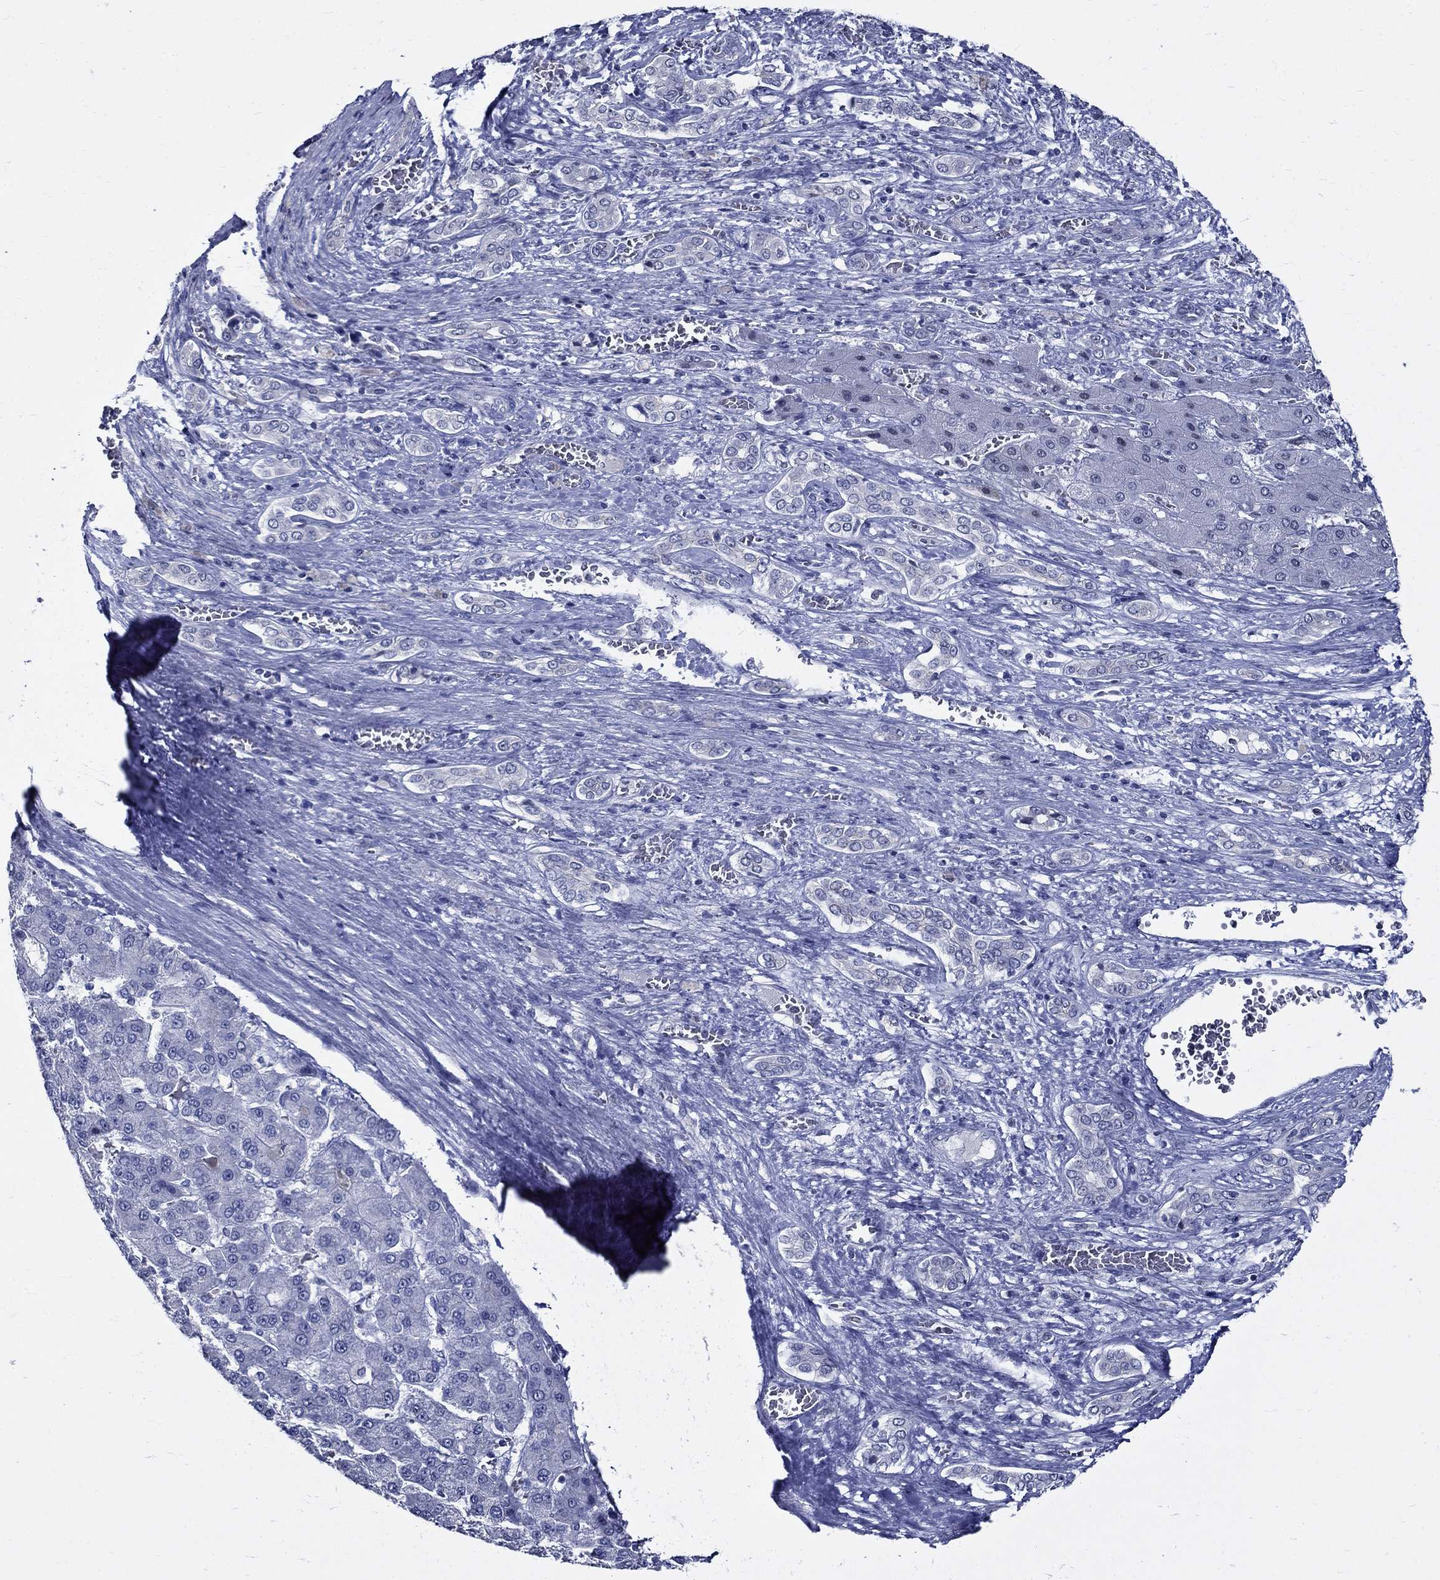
{"staining": {"intensity": "negative", "quantity": "none", "location": "none"}, "tissue": "liver cancer", "cell_type": "Tumor cells", "image_type": "cancer", "snomed": [{"axis": "morphology", "description": "Carcinoma, Hepatocellular, NOS"}, {"axis": "topography", "description": "Liver"}], "caption": "A micrograph of human liver cancer is negative for staining in tumor cells. (DAB immunohistochemistry, high magnification).", "gene": "GUCA1A", "patient": {"sex": "male", "age": 70}}